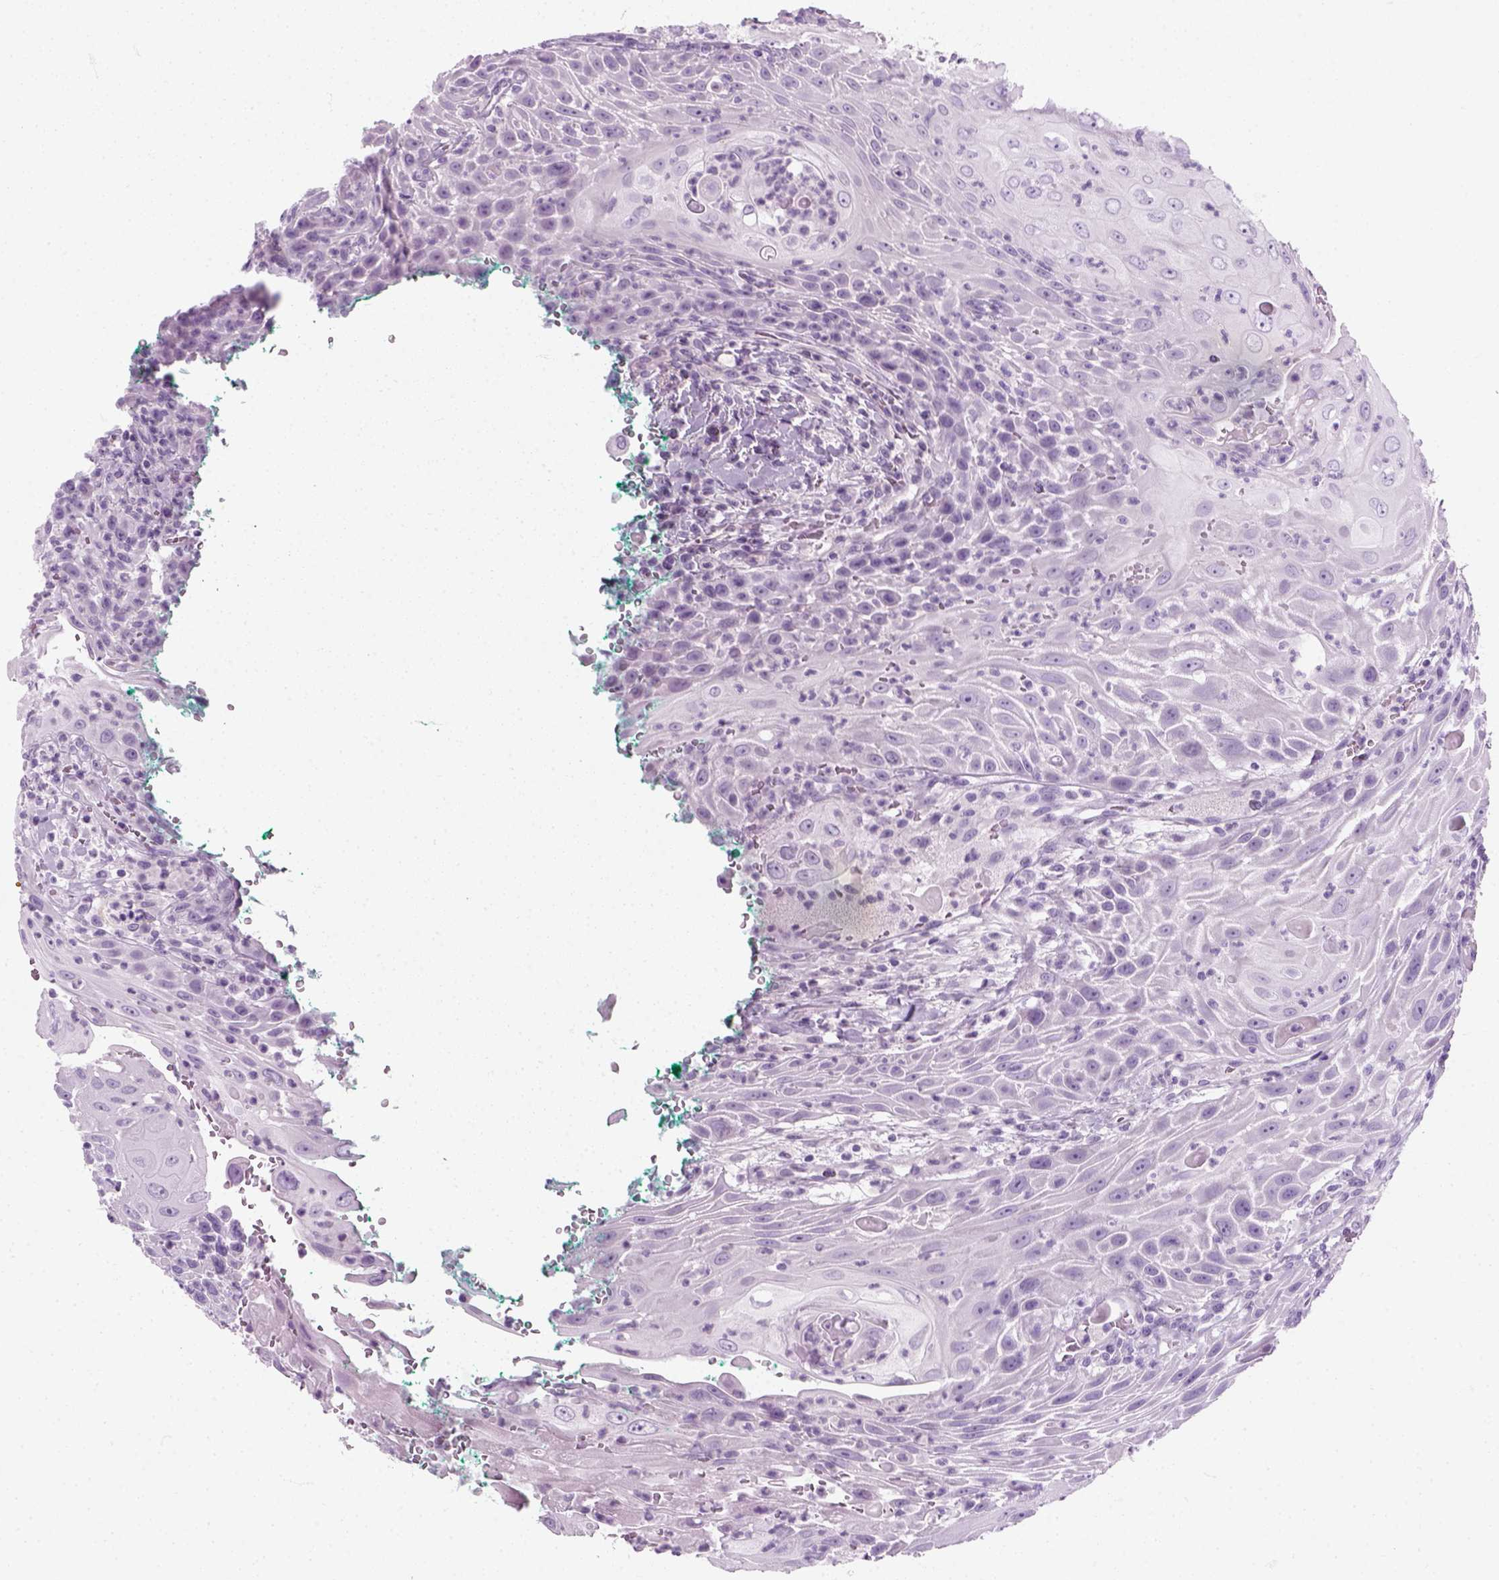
{"staining": {"intensity": "negative", "quantity": "none", "location": "none"}, "tissue": "head and neck cancer", "cell_type": "Tumor cells", "image_type": "cancer", "snomed": [{"axis": "morphology", "description": "Squamous cell carcinoma, NOS"}, {"axis": "topography", "description": "Head-Neck"}], "caption": "DAB immunohistochemical staining of human head and neck squamous cell carcinoma reveals no significant positivity in tumor cells.", "gene": "SLC12A5", "patient": {"sex": "male", "age": 69}}